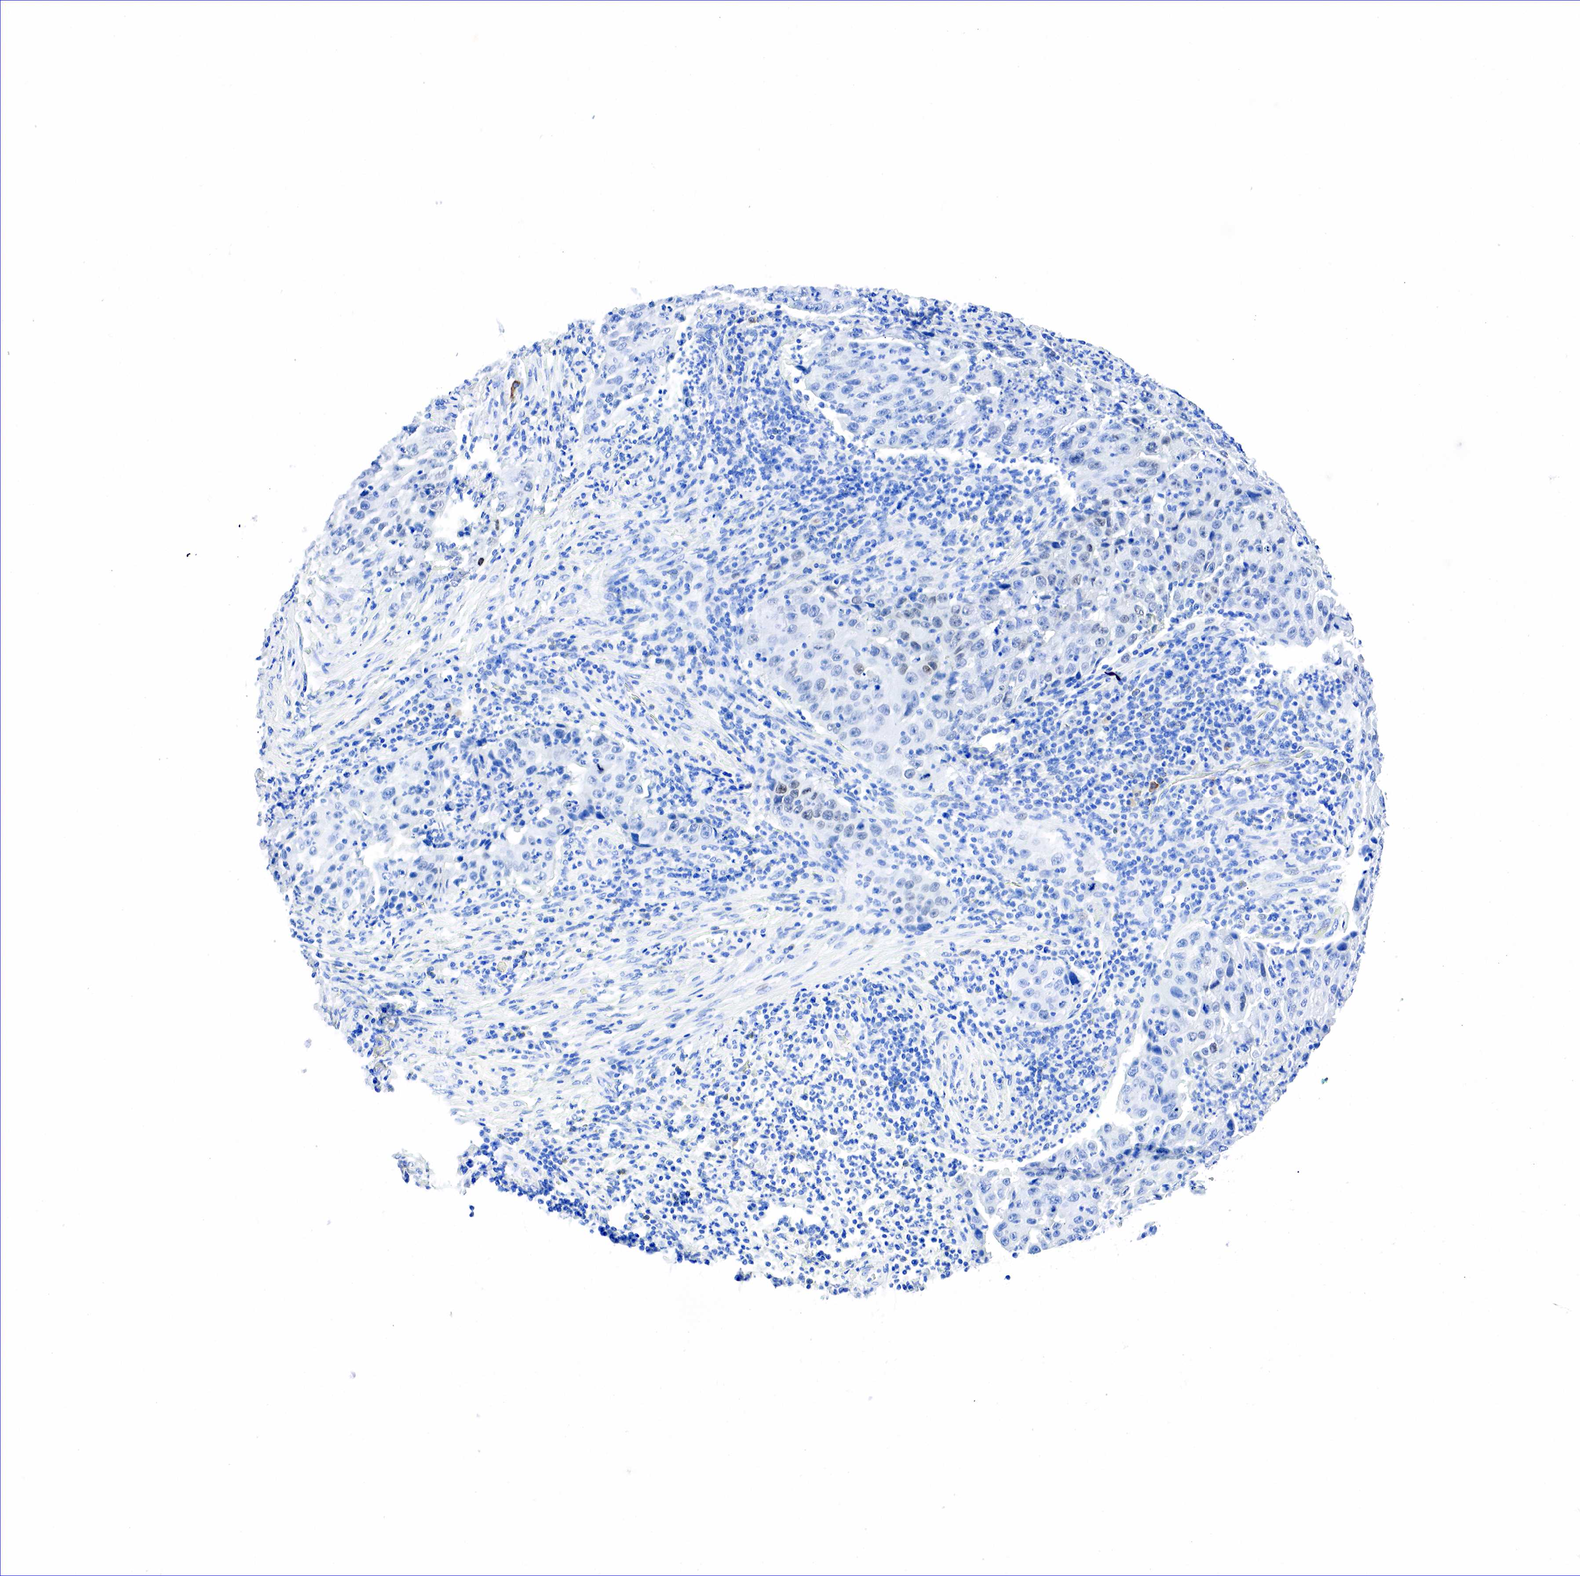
{"staining": {"intensity": "weak", "quantity": "<25%", "location": "nuclear"}, "tissue": "lung cancer", "cell_type": "Tumor cells", "image_type": "cancer", "snomed": [{"axis": "morphology", "description": "Squamous cell carcinoma, NOS"}, {"axis": "topography", "description": "Lung"}], "caption": "An immunohistochemistry photomicrograph of lung cancer (squamous cell carcinoma) is shown. There is no staining in tumor cells of lung cancer (squamous cell carcinoma). (Stains: DAB IHC with hematoxylin counter stain, Microscopy: brightfield microscopy at high magnification).", "gene": "NKX2-1", "patient": {"sex": "male", "age": 64}}